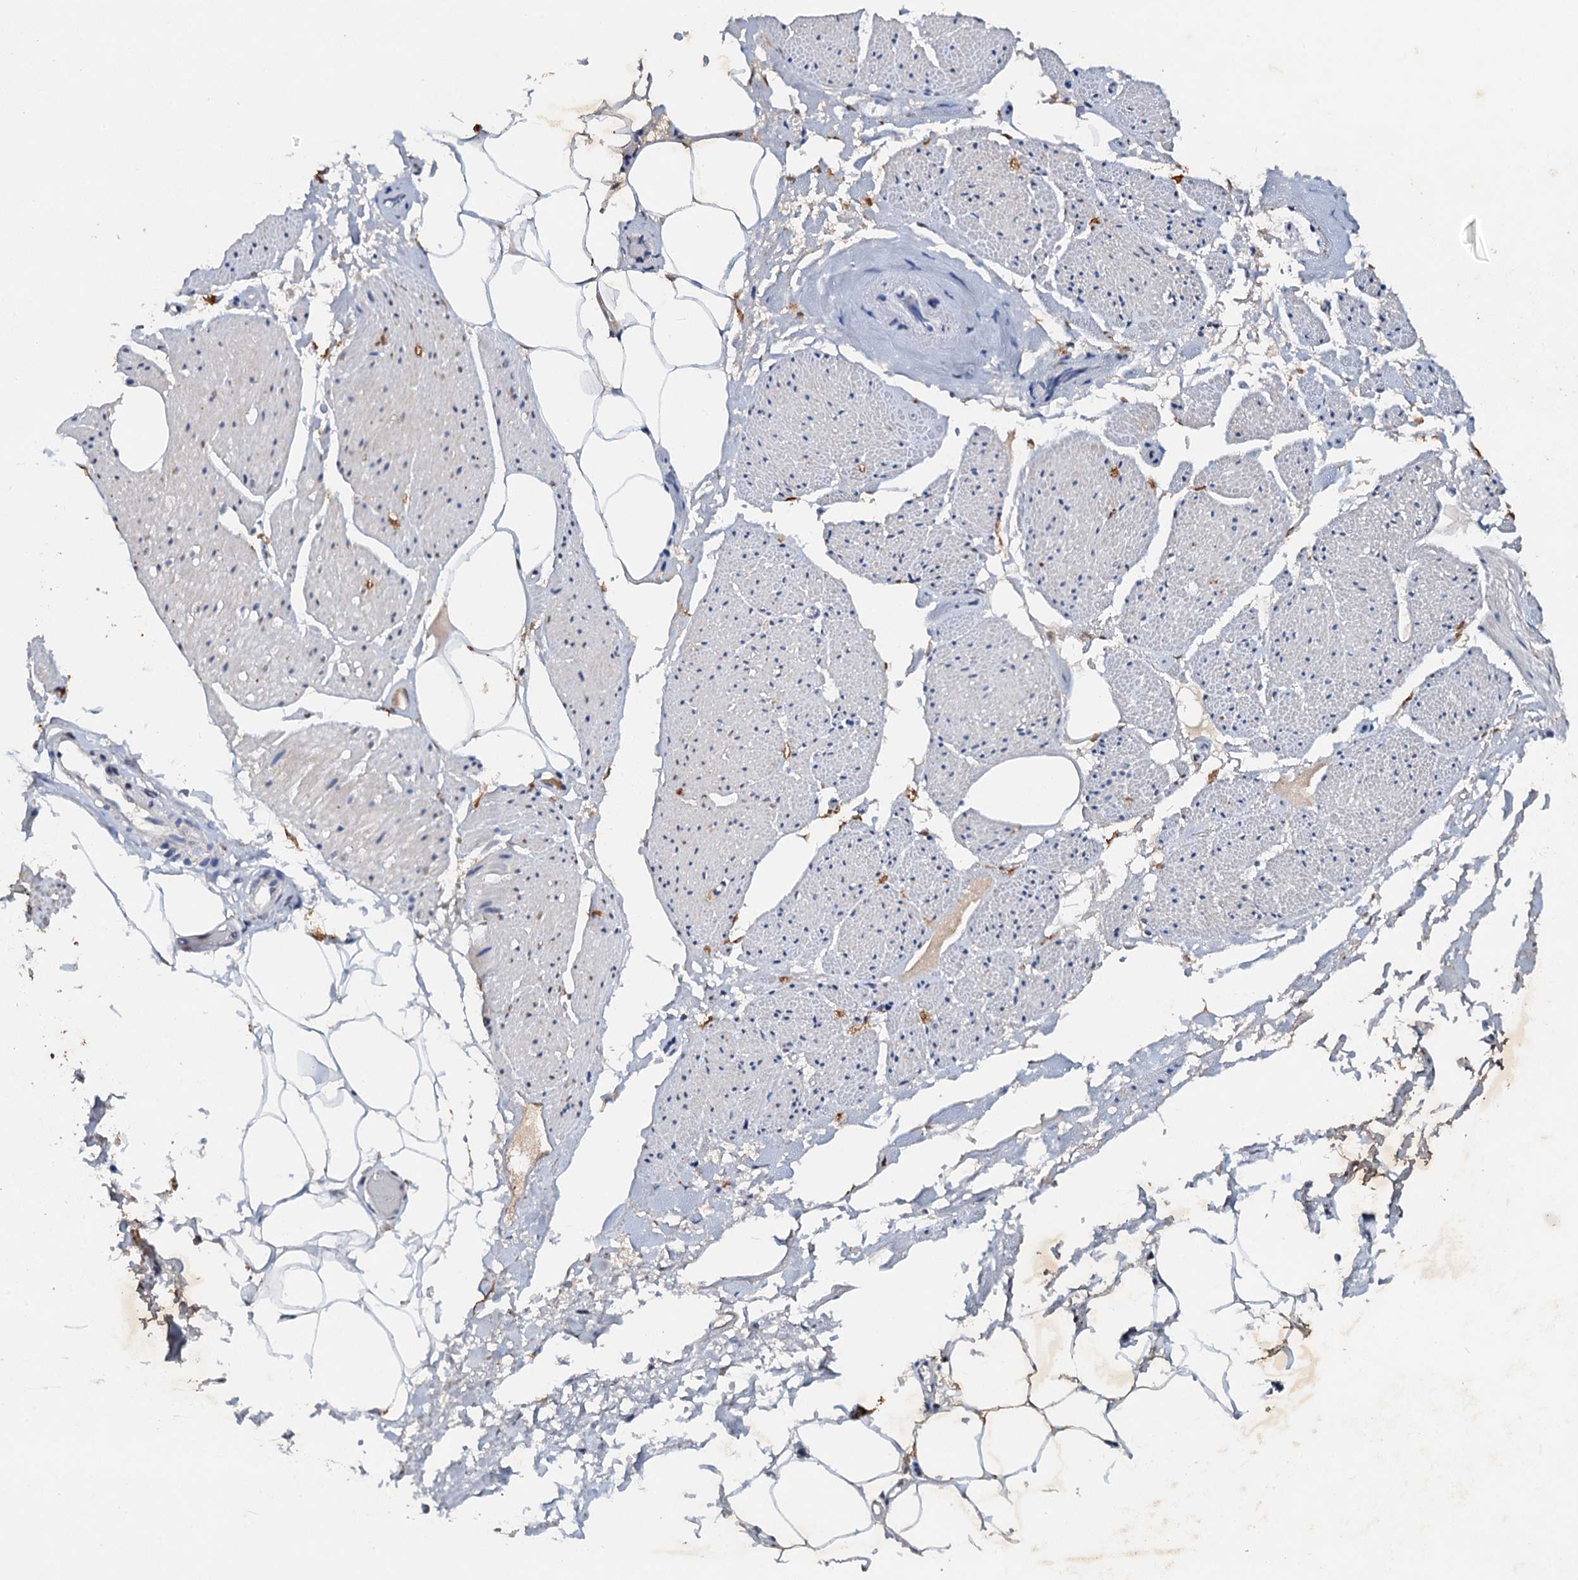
{"staining": {"intensity": "weak", "quantity": "25%-75%", "location": "nuclear"}, "tissue": "adipose tissue", "cell_type": "Adipocytes", "image_type": "normal", "snomed": [{"axis": "morphology", "description": "Normal tissue, NOS"}, {"axis": "morphology", "description": "Adenocarcinoma, Low grade"}, {"axis": "topography", "description": "Prostate"}, {"axis": "topography", "description": "Peripheral nerve tissue"}], "caption": "Unremarkable adipose tissue was stained to show a protein in brown. There is low levels of weak nuclear positivity in approximately 25%-75% of adipocytes. (Stains: DAB (3,3'-diaminobenzidine) in brown, nuclei in blue, Microscopy: brightfield microscopy at high magnification).", "gene": "CSTF3", "patient": {"sex": "male", "age": 63}}